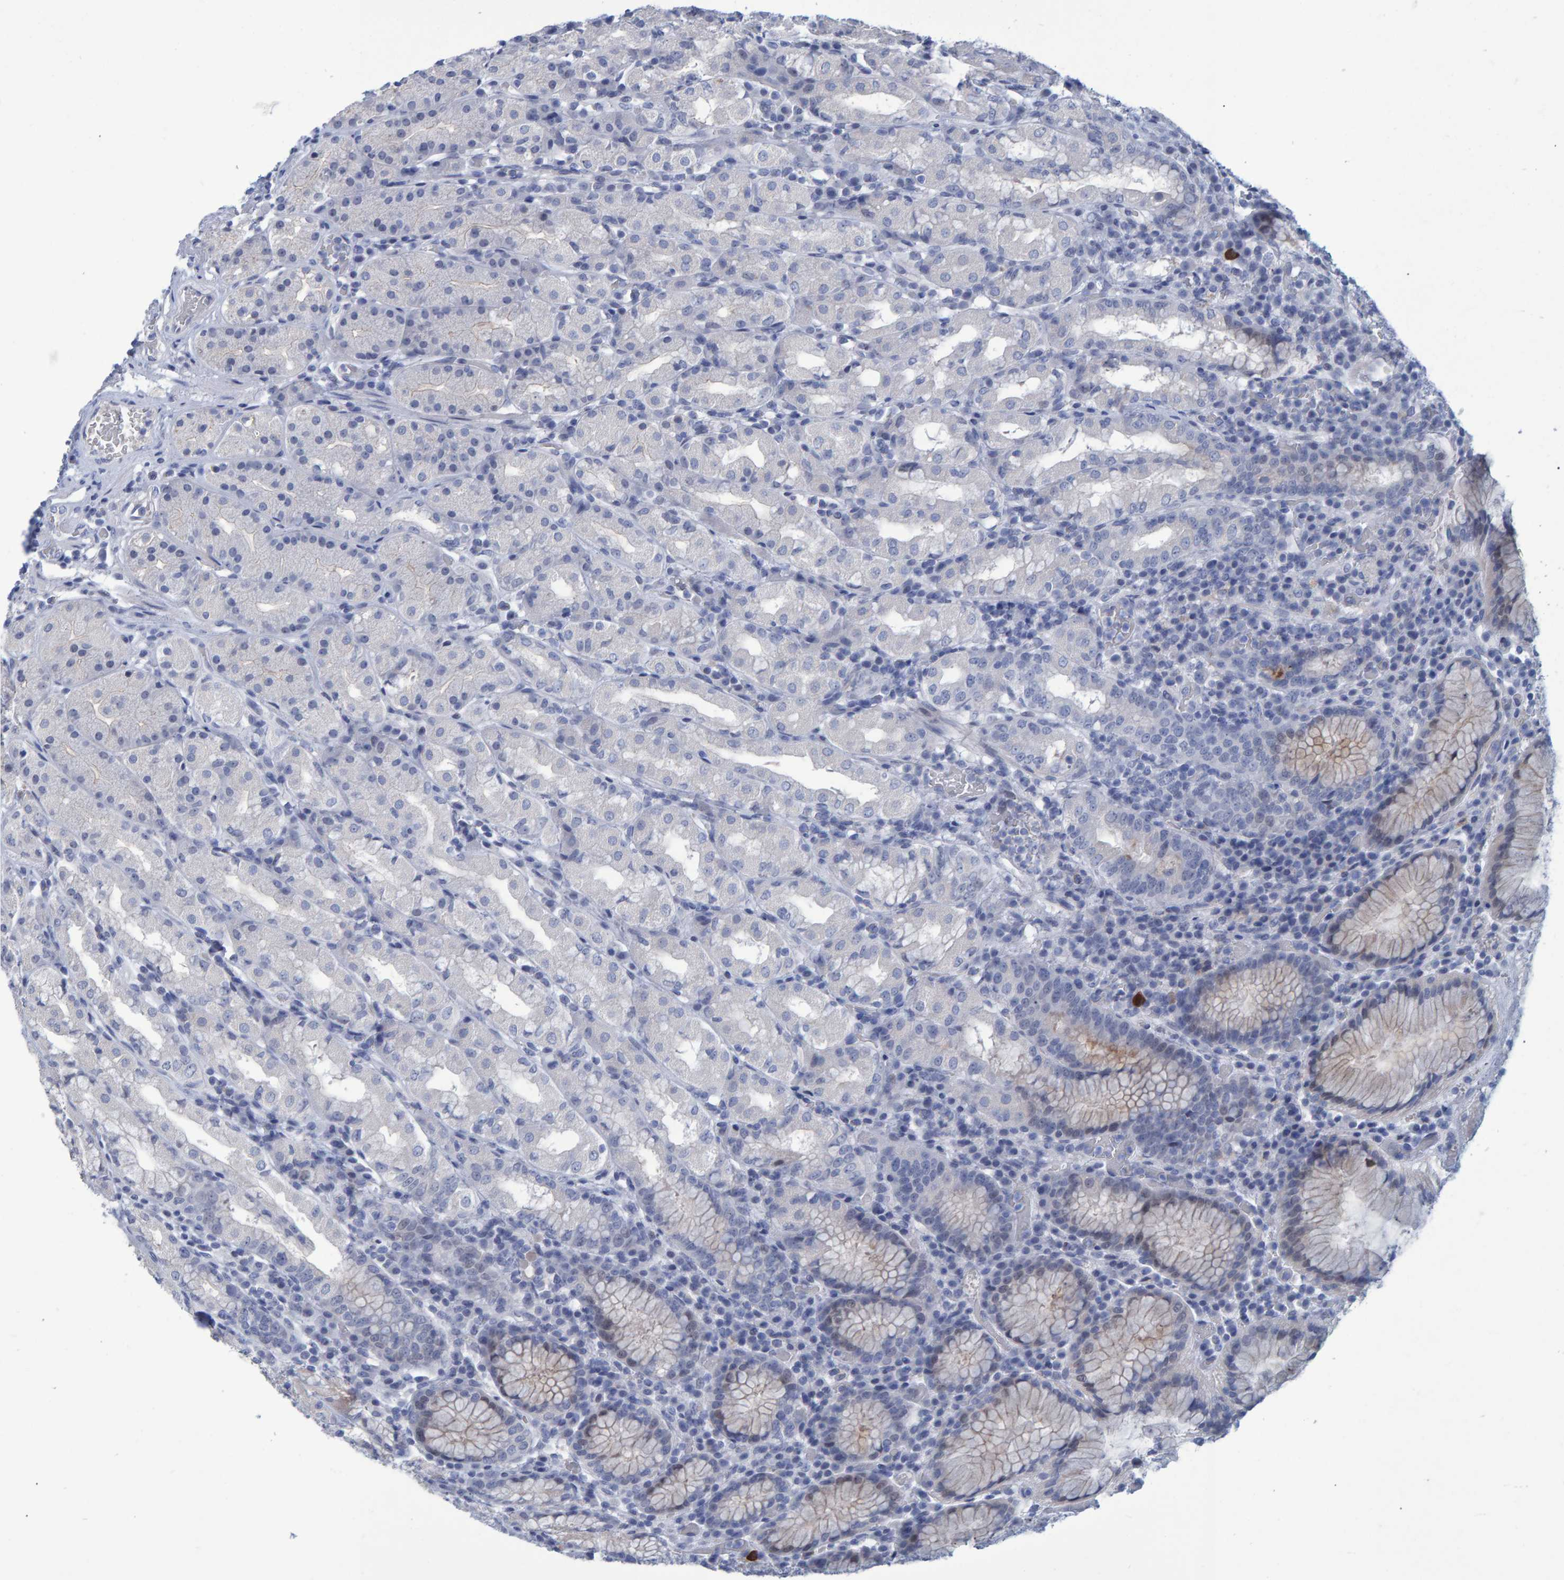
{"staining": {"intensity": "negative", "quantity": "none", "location": "none"}, "tissue": "stomach", "cell_type": "Glandular cells", "image_type": "normal", "snomed": [{"axis": "morphology", "description": "Normal tissue, NOS"}, {"axis": "topography", "description": "Stomach, lower"}], "caption": "Normal stomach was stained to show a protein in brown. There is no significant expression in glandular cells. (Brightfield microscopy of DAB (3,3'-diaminobenzidine) IHC at high magnification).", "gene": "PROCA1", "patient": {"sex": "female", "age": 56}}